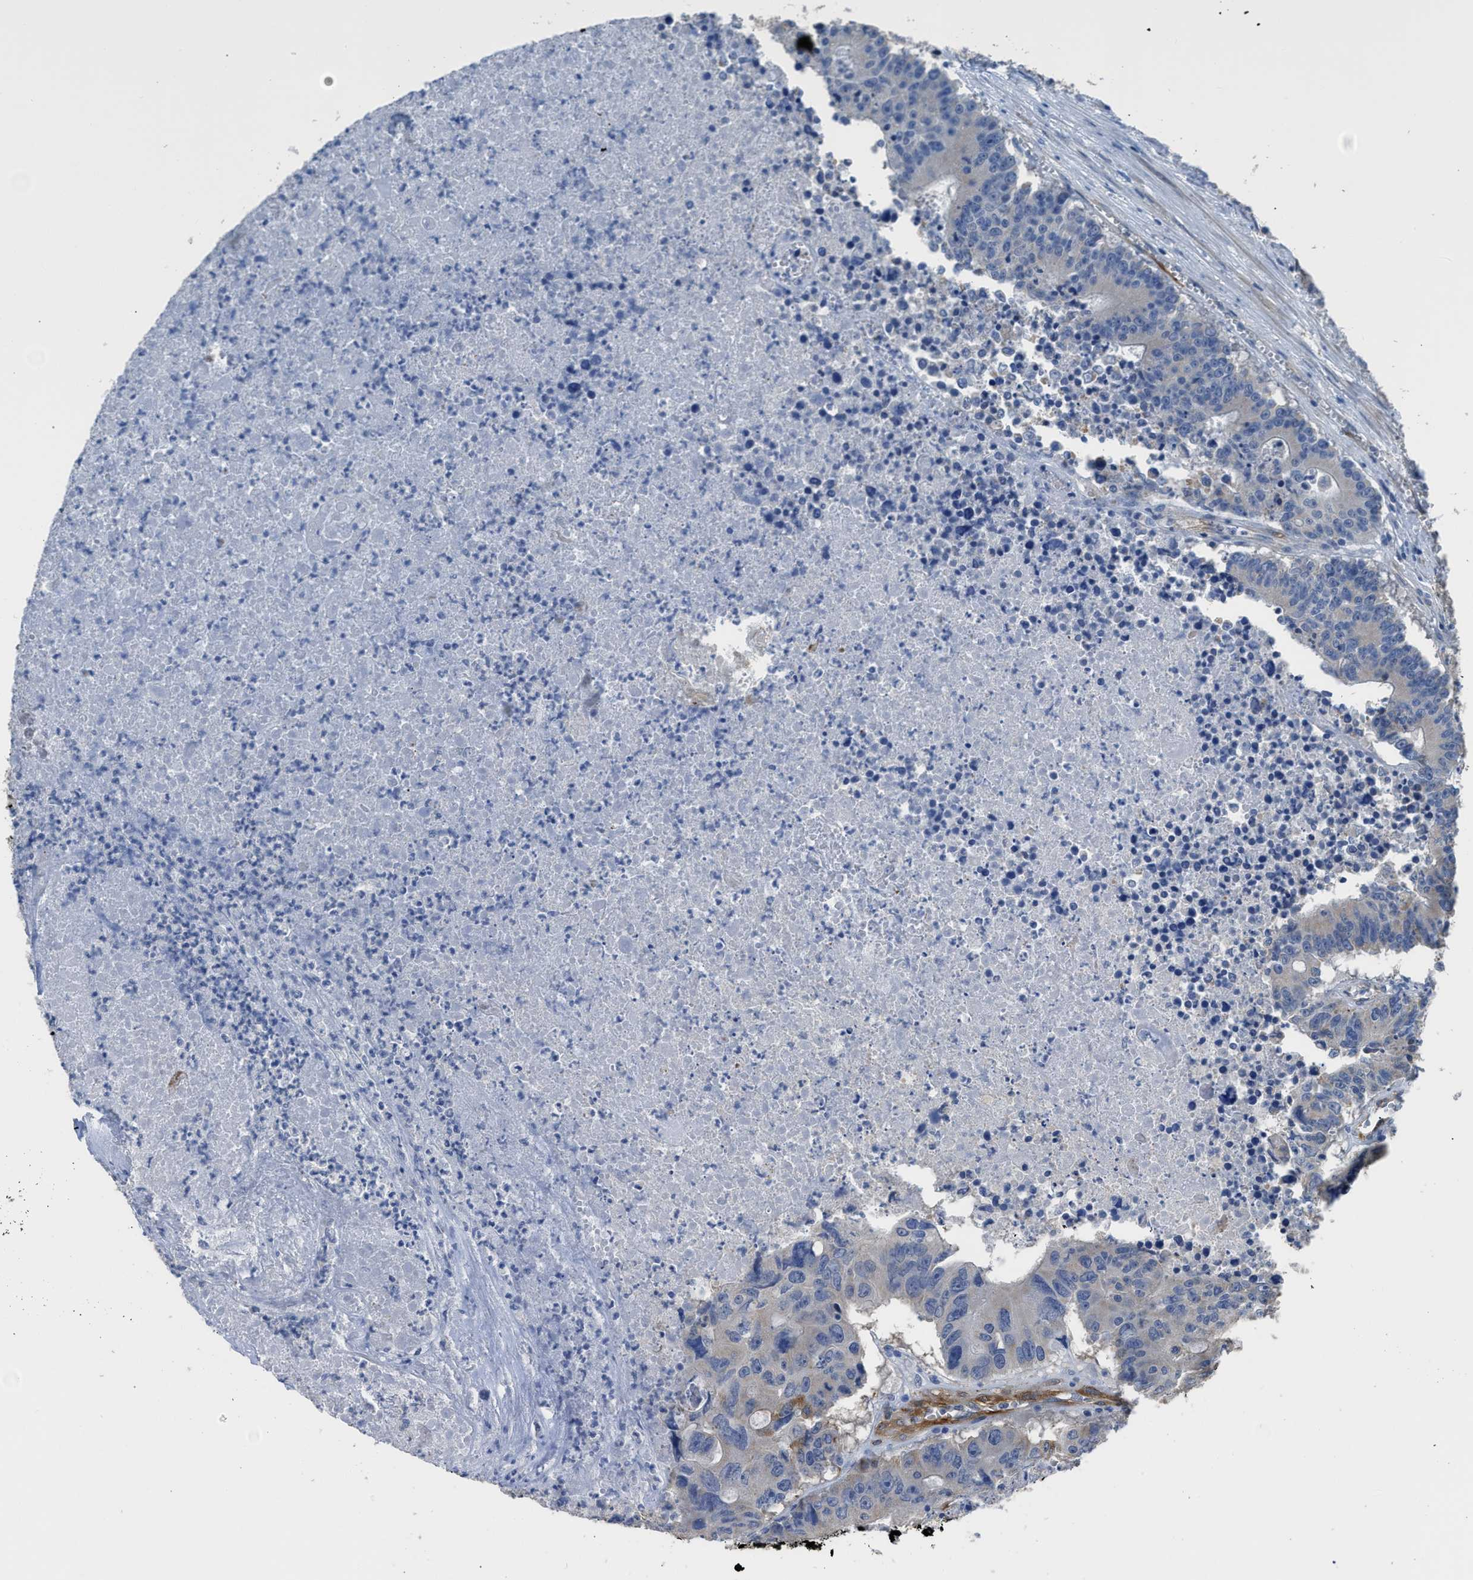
{"staining": {"intensity": "negative", "quantity": "none", "location": "none"}, "tissue": "colorectal cancer", "cell_type": "Tumor cells", "image_type": "cancer", "snomed": [{"axis": "morphology", "description": "Adenocarcinoma, NOS"}, {"axis": "topography", "description": "Colon"}], "caption": "This is an immunohistochemistry (IHC) histopathology image of human adenocarcinoma (colorectal). There is no positivity in tumor cells.", "gene": "ZSWIM5", "patient": {"sex": "male", "age": 87}}